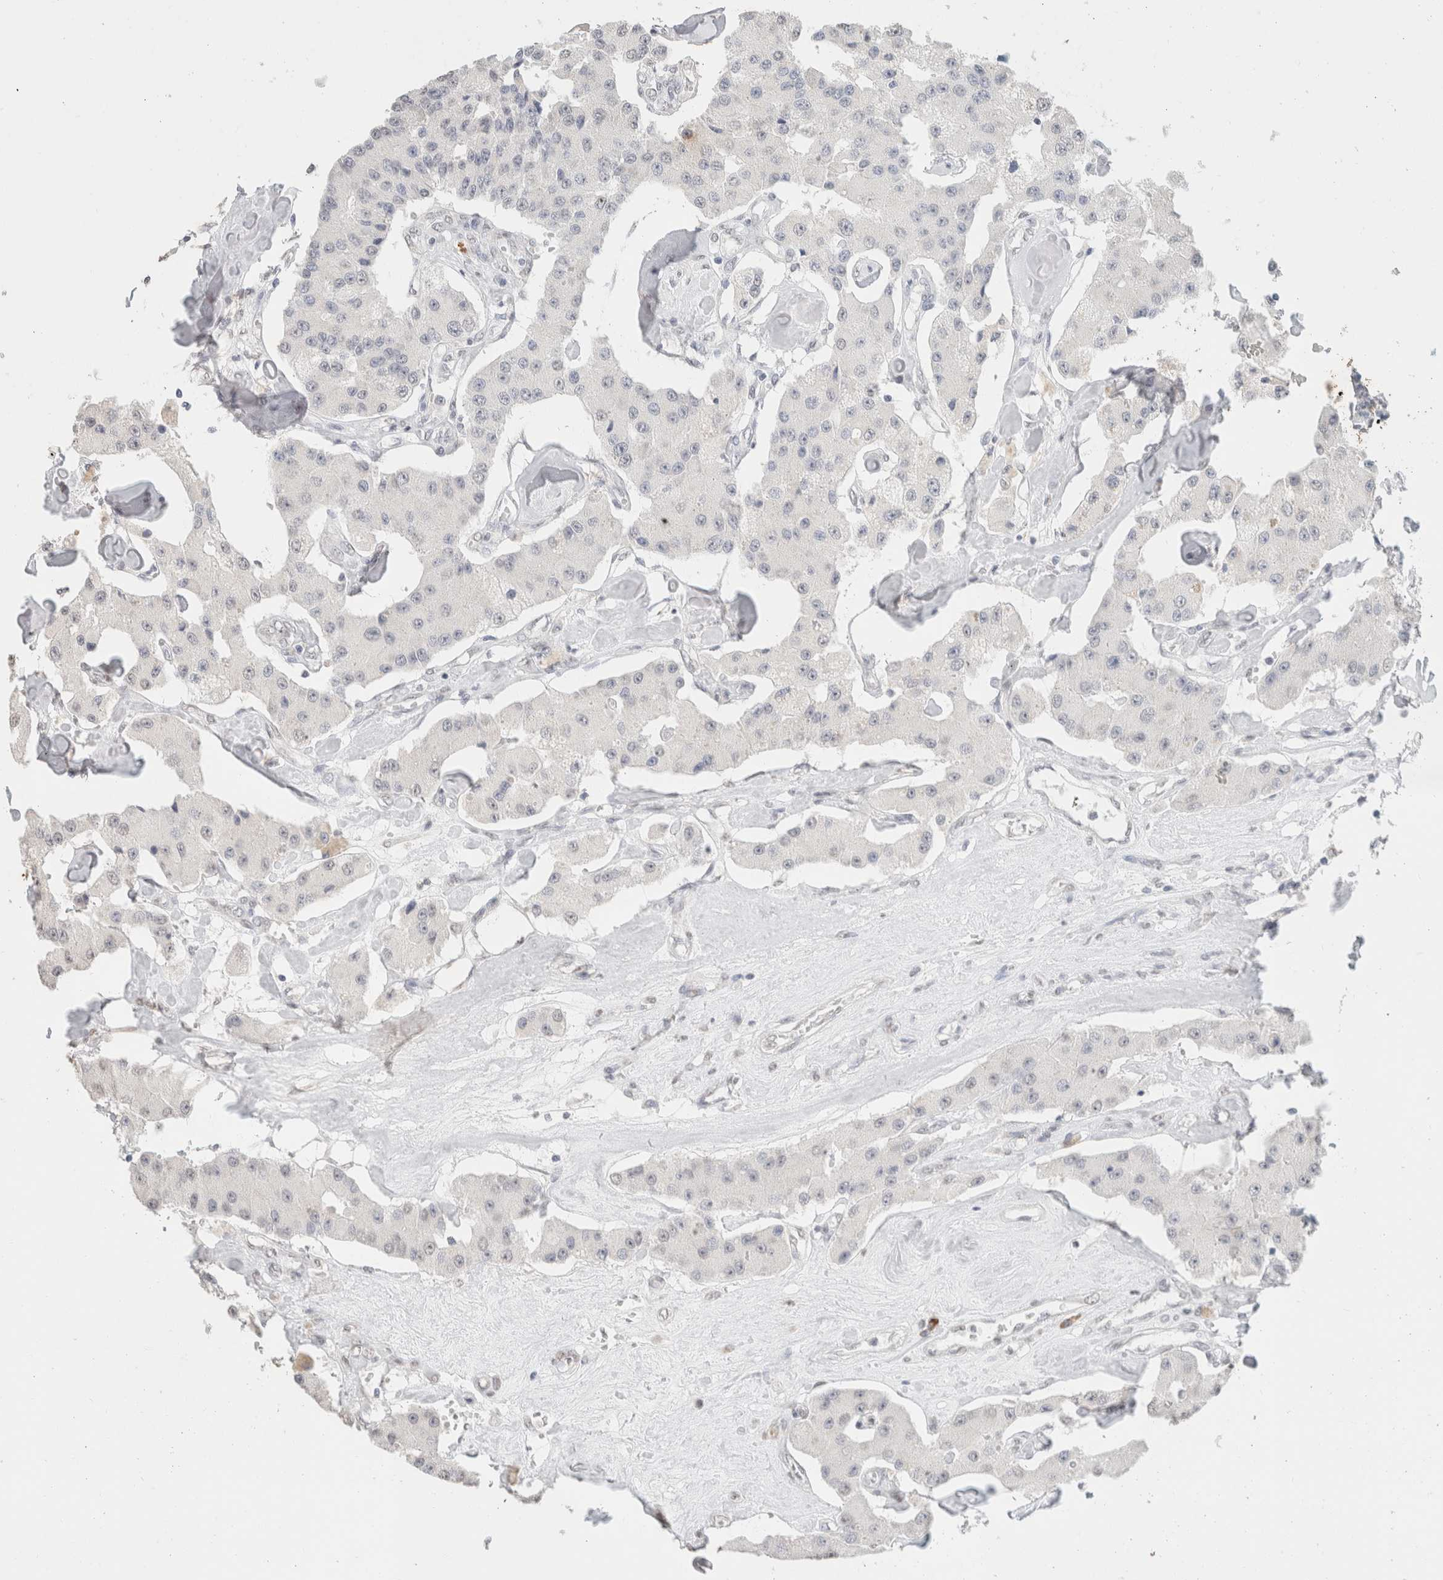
{"staining": {"intensity": "negative", "quantity": "none", "location": "none"}, "tissue": "carcinoid", "cell_type": "Tumor cells", "image_type": "cancer", "snomed": [{"axis": "morphology", "description": "Carcinoid, malignant, NOS"}, {"axis": "topography", "description": "Pancreas"}], "caption": "This is a photomicrograph of immunohistochemistry (IHC) staining of carcinoid (malignant), which shows no staining in tumor cells.", "gene": "CD80", "patient": {"sex": "male", "age": 41}}